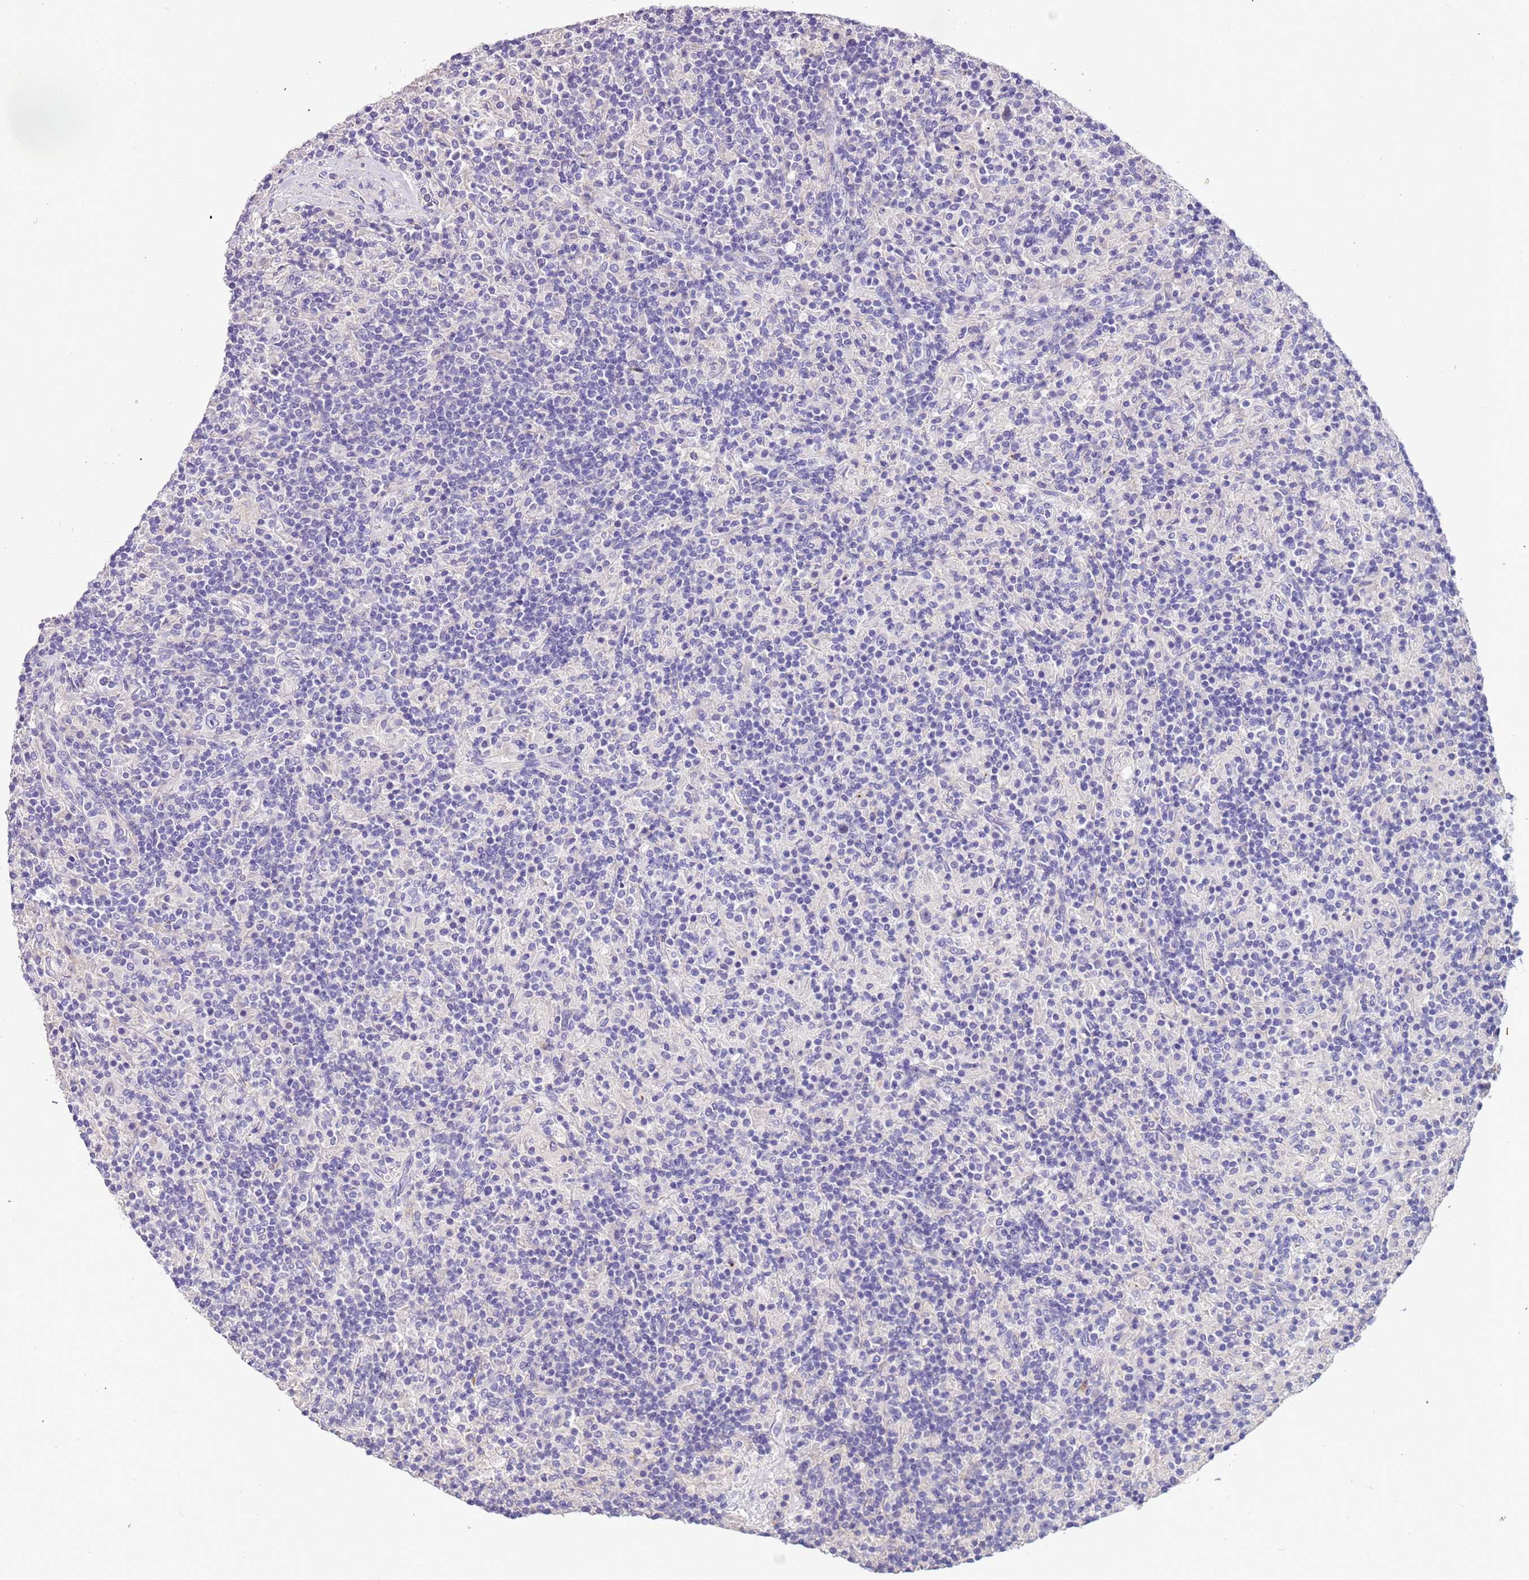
{"staining": {"intensity": "negative", "quantity": "none", "location": "none"}, "tissue": "lymphoma", "cell_type": "Tumor cells", "image_type": "cancer", "snomed": [{"axis": "morphology", "description": "Hodgkin's disease, NOS"}, {"axis": "topography", "description": "Lymph node"}], "caption": "There is no significant expression in tumor cells of Hodgkin's disease.", "gene": "PCGF2", "patient": {"sex": "male", "age": 70}}